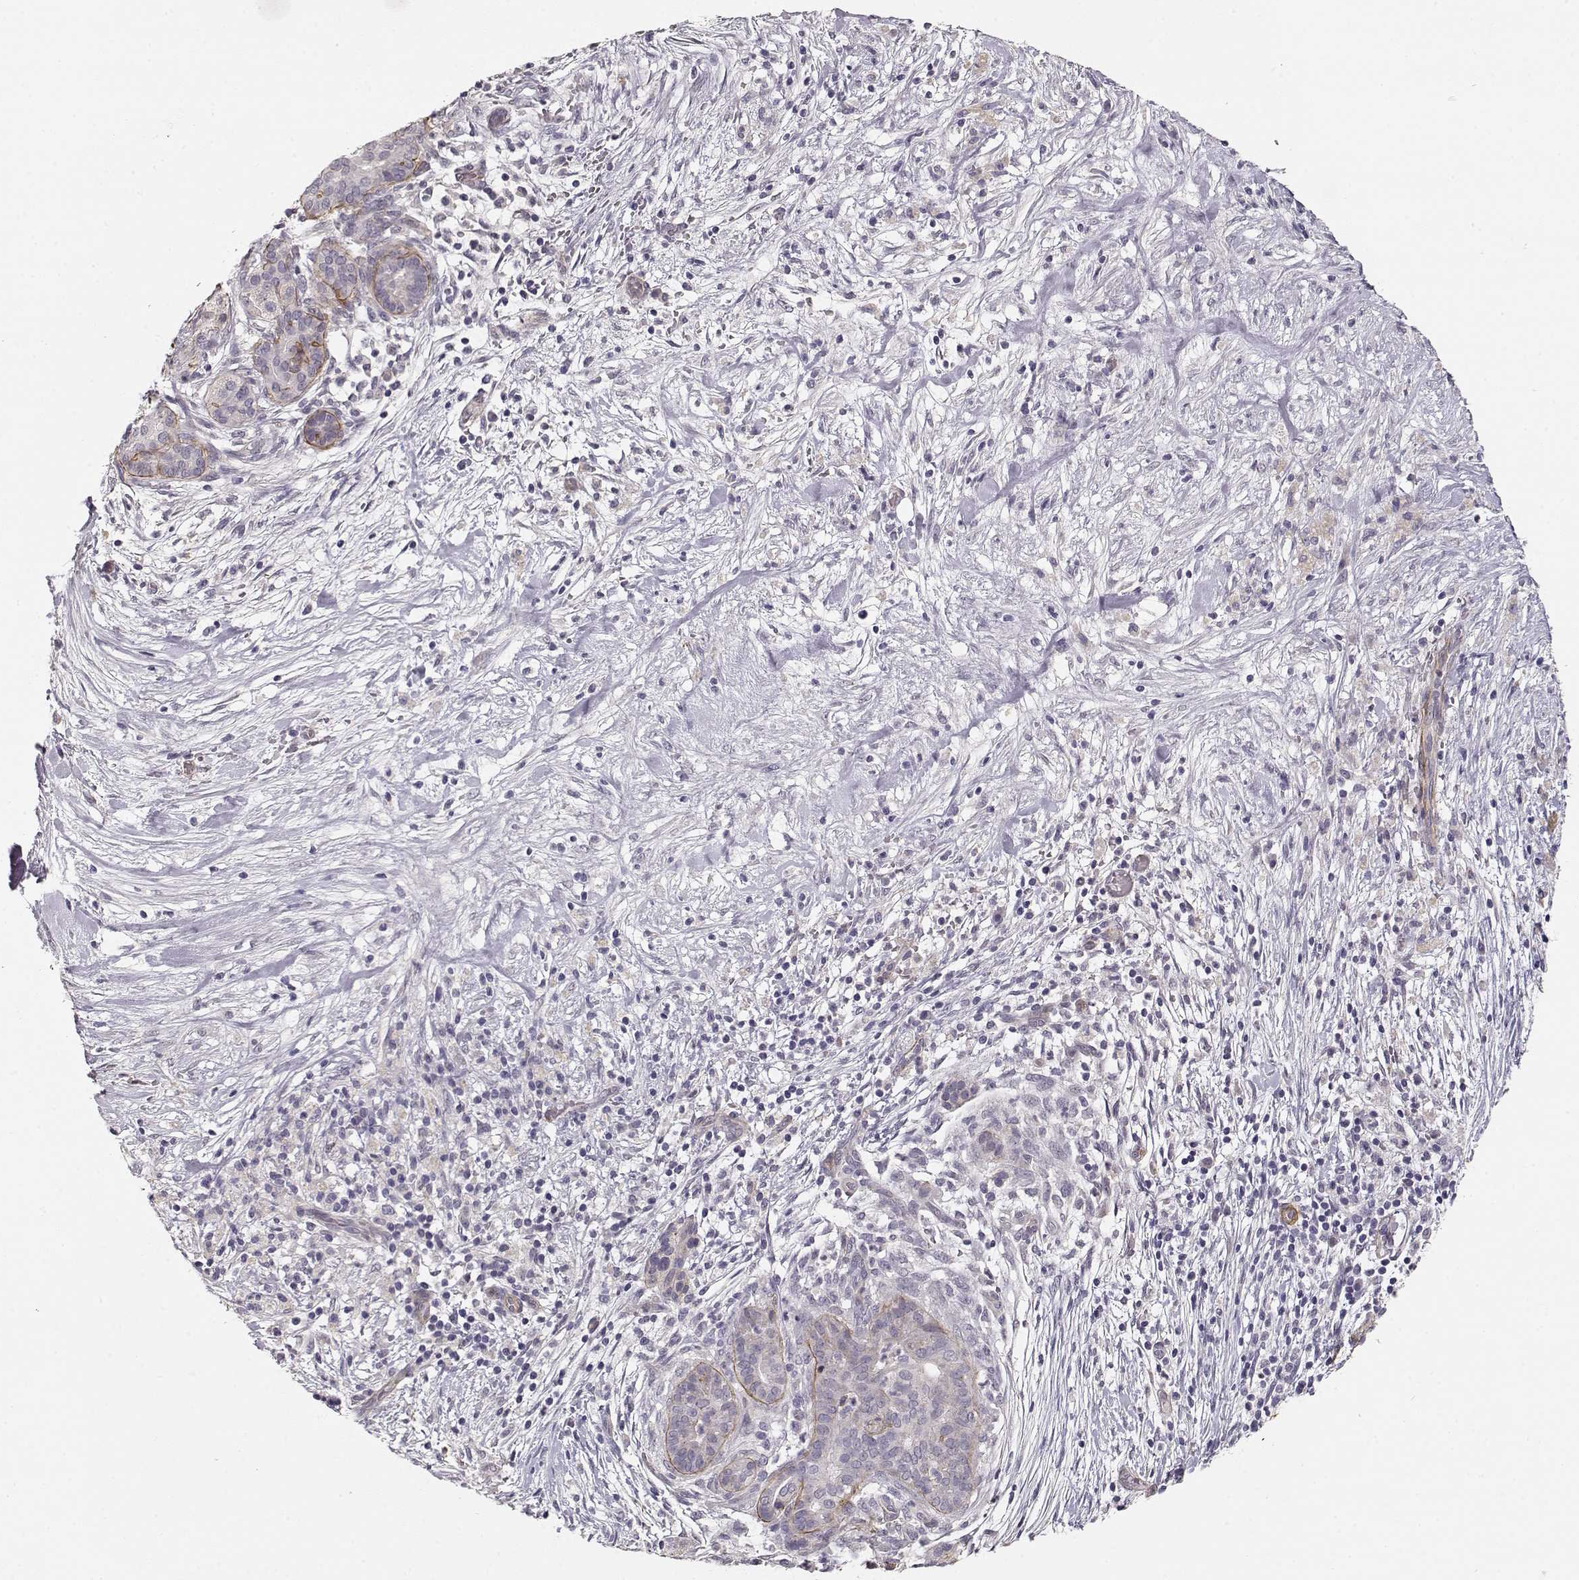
{"staining": {"intensity": "negative", "quantity": "none", "location": "none"}, "tissue": "pancreatic cancer", "cell_type": "Tumor cells", "image_type": "cancer", "snomed": [{"axis": "morphology", "description": "Adenocarcinoma, NOS"}, {"axis": "topography", "description": "Pancreas"}], "caption": "DAB (3,3'-diaminobenzidine) immunohistochemical staining of pancreatic cancer exhibits no significant positivity in tumor cells.", "gene": "LAMA5", "patient": {"sex": "male", "age": 44}}